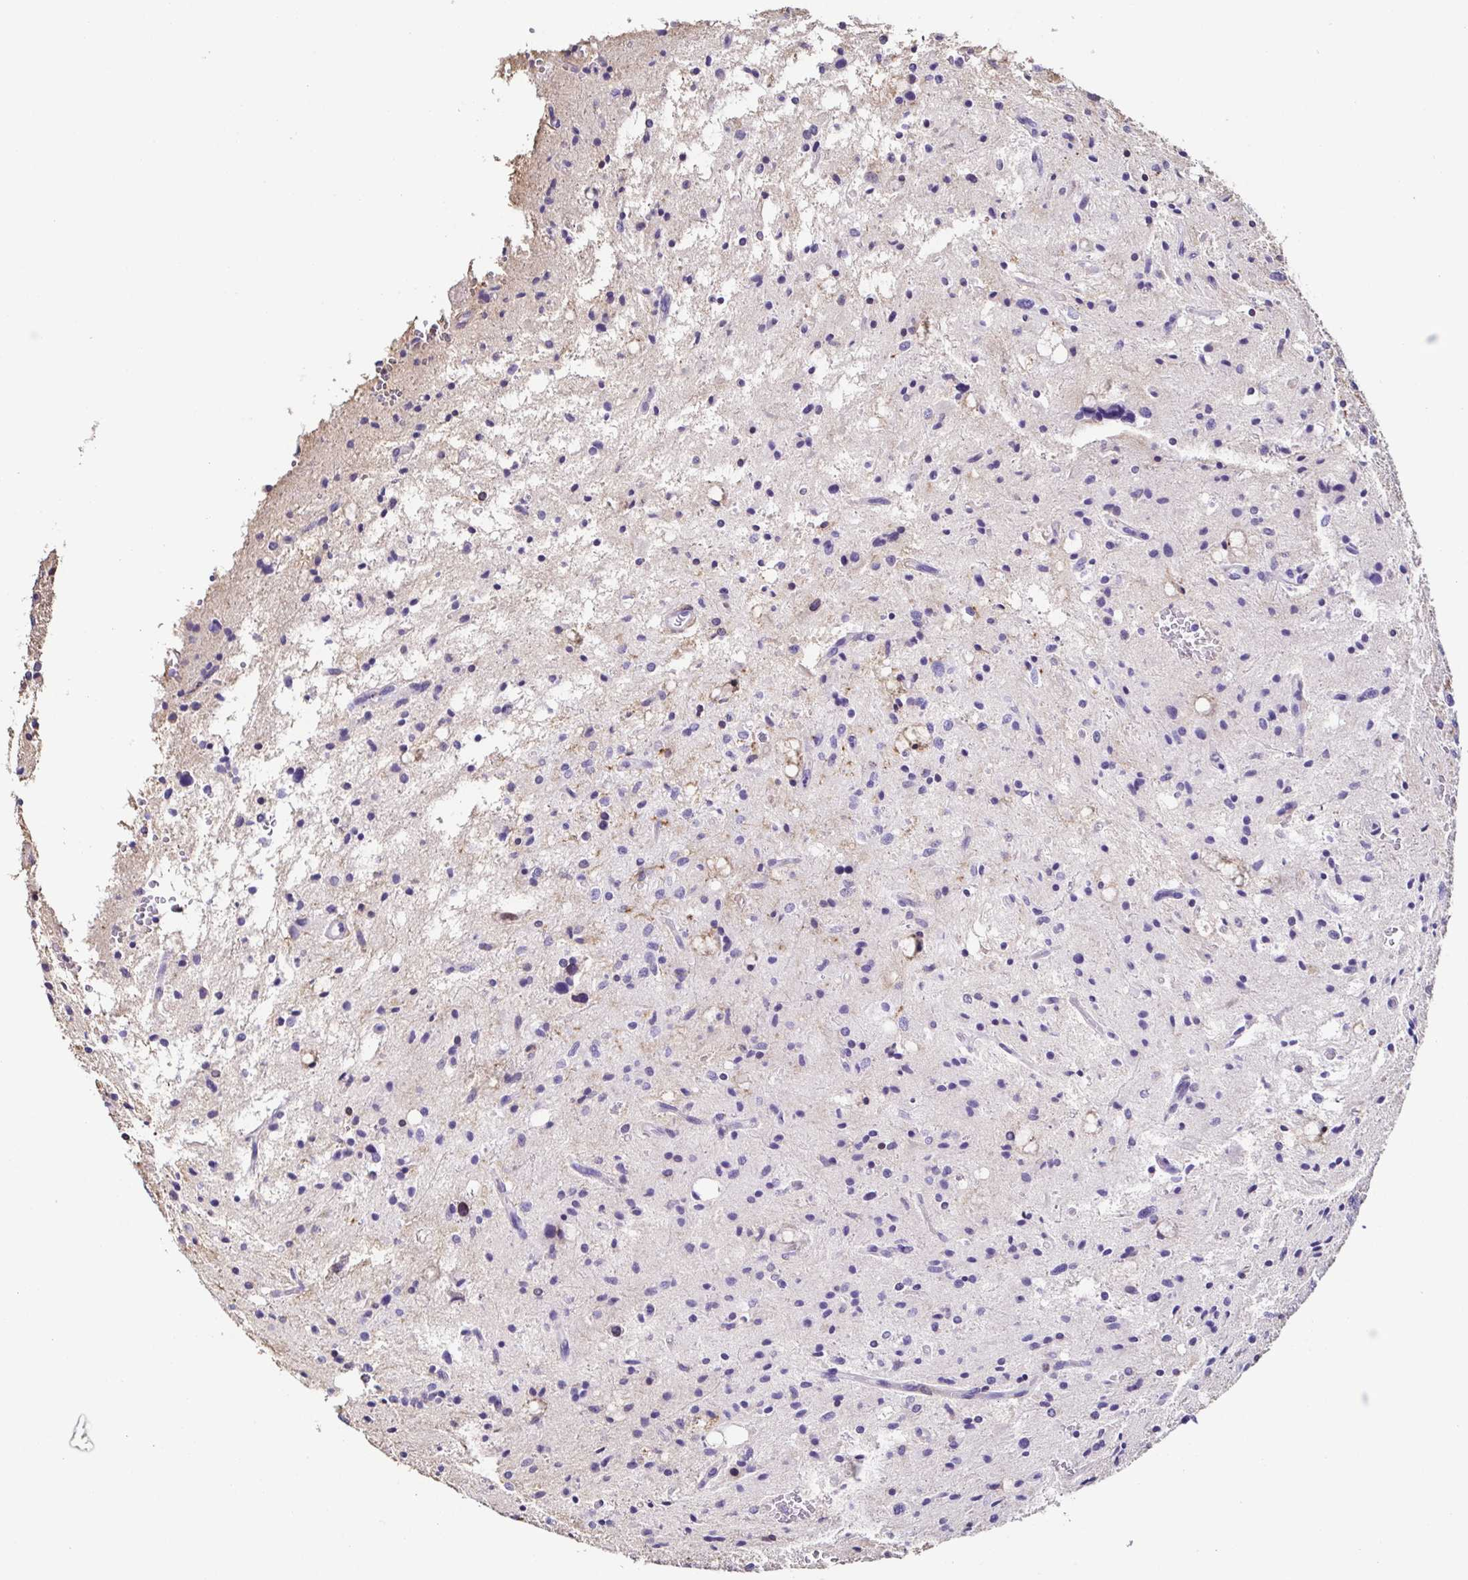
{"staining": {"intensity": "negative", "quantity": "none", "location": "none"}, "tissue": "glioma", "cell_type": "Tumor cells", "image_type": "cancer", "snomed": [{"axis": "morphology", "description": "Glioma, malignant, Low grade"}, {"axis": "topography", "description": "Brain"}], "caption": "Tumor cells show no significant positivity in glioma.", "gene": "ANXA10", "patient": {"sex": "female", "age": 58}}